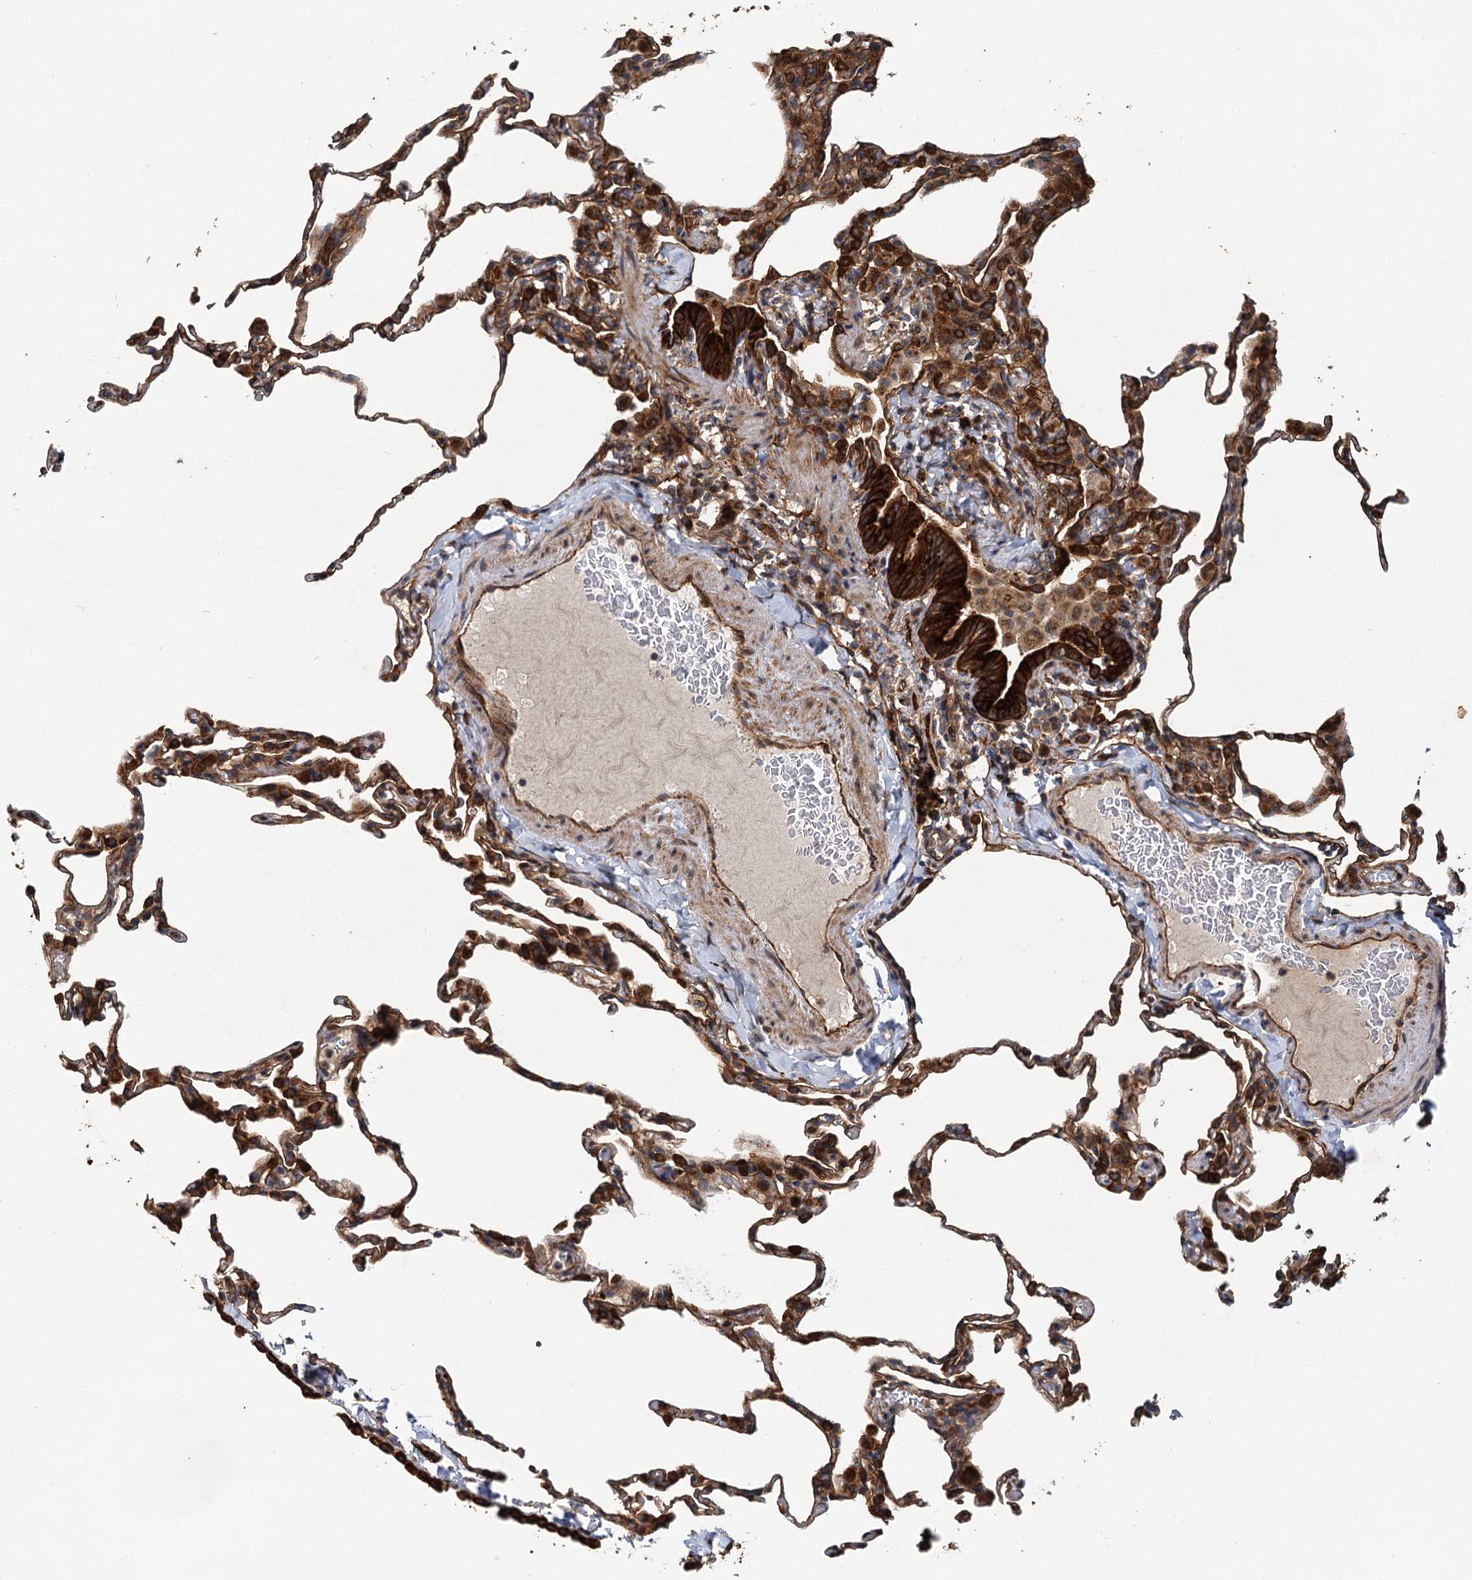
{"staining": {"intensity": "strong", "quantity": "25%-75%", "location": "cytoplasmic/membranous"}, "tissue": "lung", "cell_type": "Alveolar cells", "image_type": "normal", "snomed": [{"axis": "morphology", "description": "Normal tissue, NOS"}, {"axis": "topography", "description": "Lung"}], "caption": "An image of human lung stained for a protein reveals strong cytoplasmic/membranous brown staining in alveolar cells.", "gene": "LRRK2", "patient": {"sex": "male", "age": 20}}